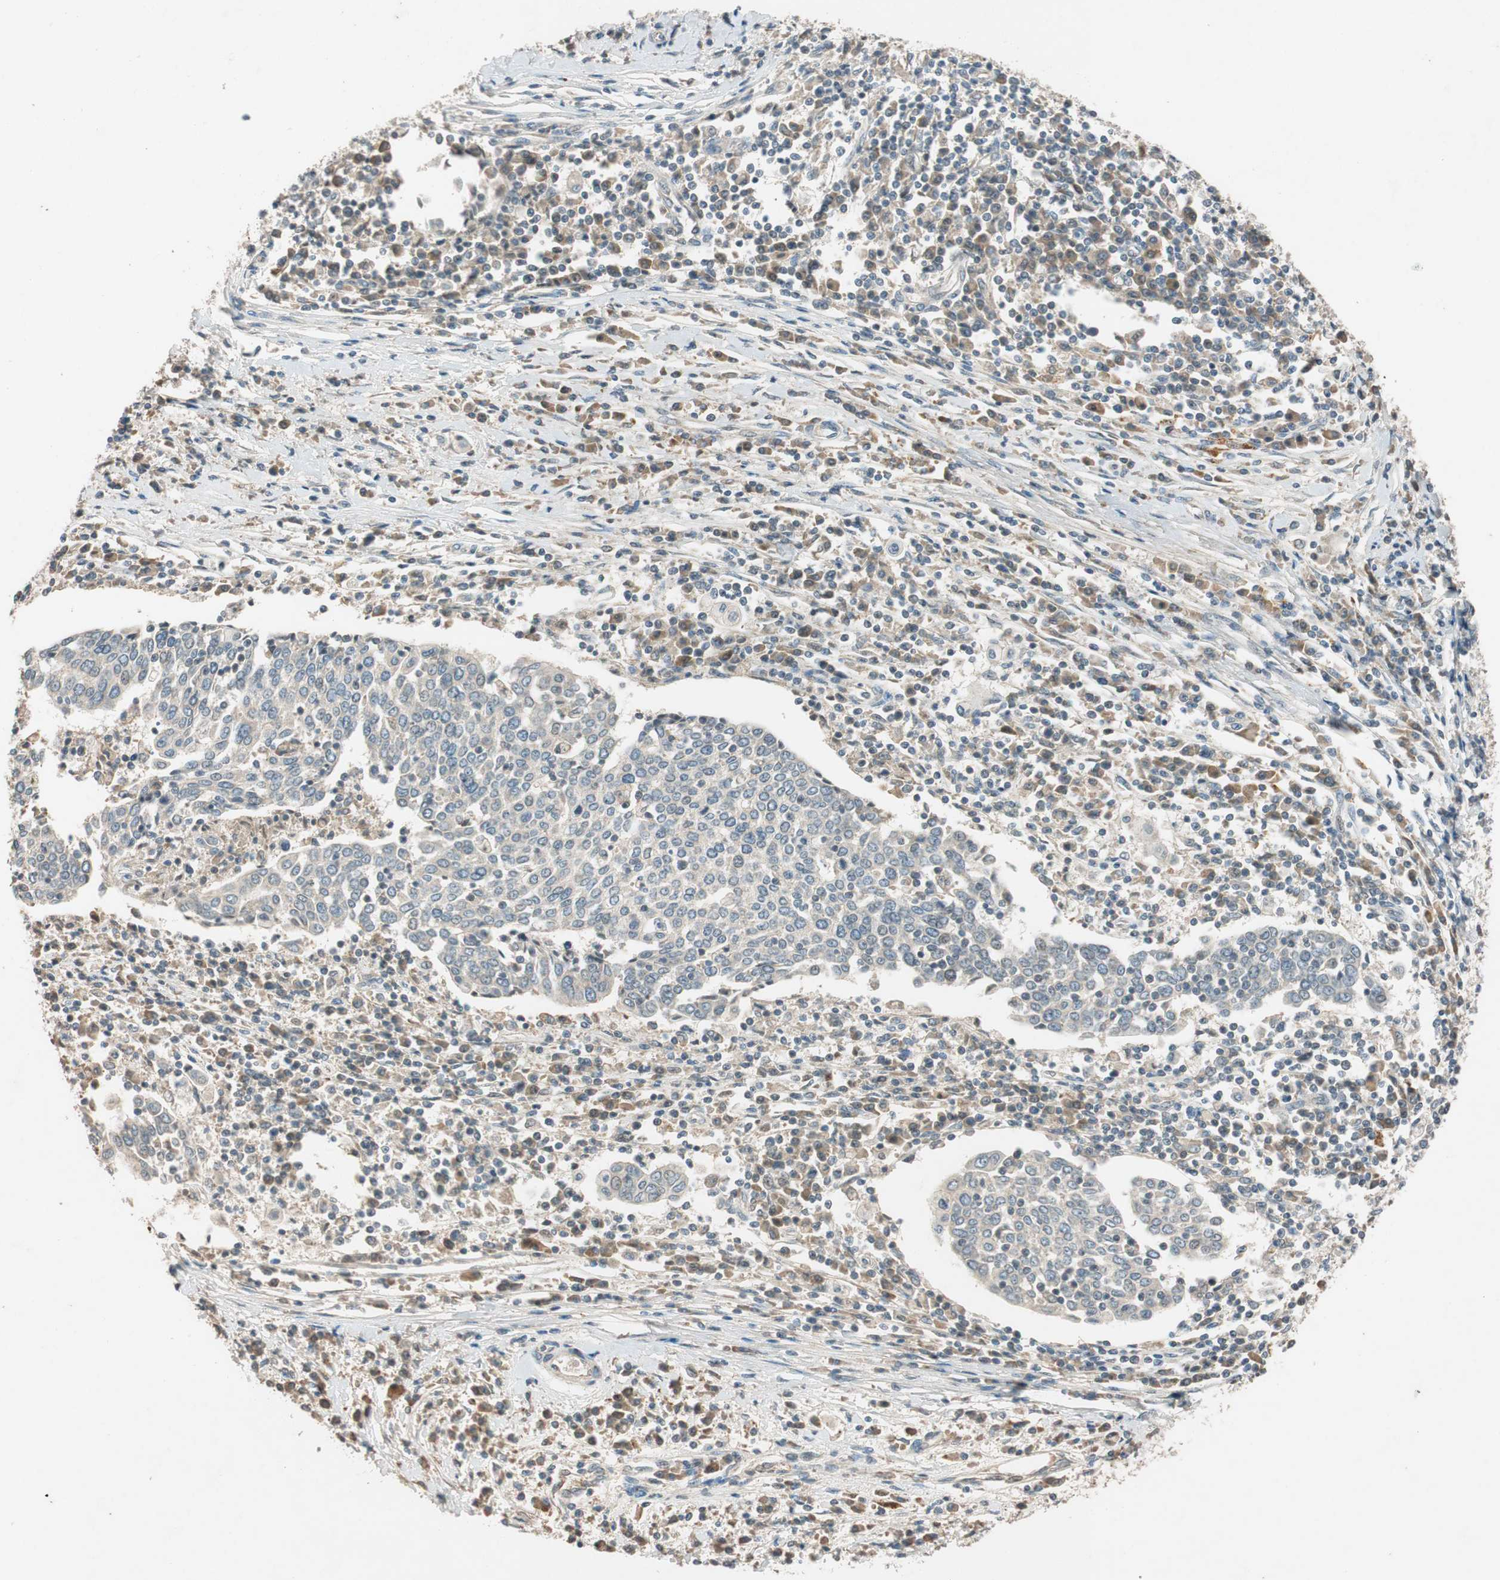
{"staining": {"intensity": "weak", "quantity": ">75%", "location": "cytoplasmic/membranous"}, "tissue": "cervical cancer", "cell_type": "Tumor cells", "image_type": "cancer", "snomed": [{"axis": "morphology", "description": "Squamous cell carcinoma, NOS"}, {"axis": "topography", "description": "Cervix"}], "caption": "Weak cytoplasmic/membranous protein expression is seen in approximately >75% of tumor cells in cervical squamous cell carcinoma. (Brightfield microscopy of DAB IHC at high magnification).", "gene": "GLB1", "patient": {"sex": "female", "age": 40}}